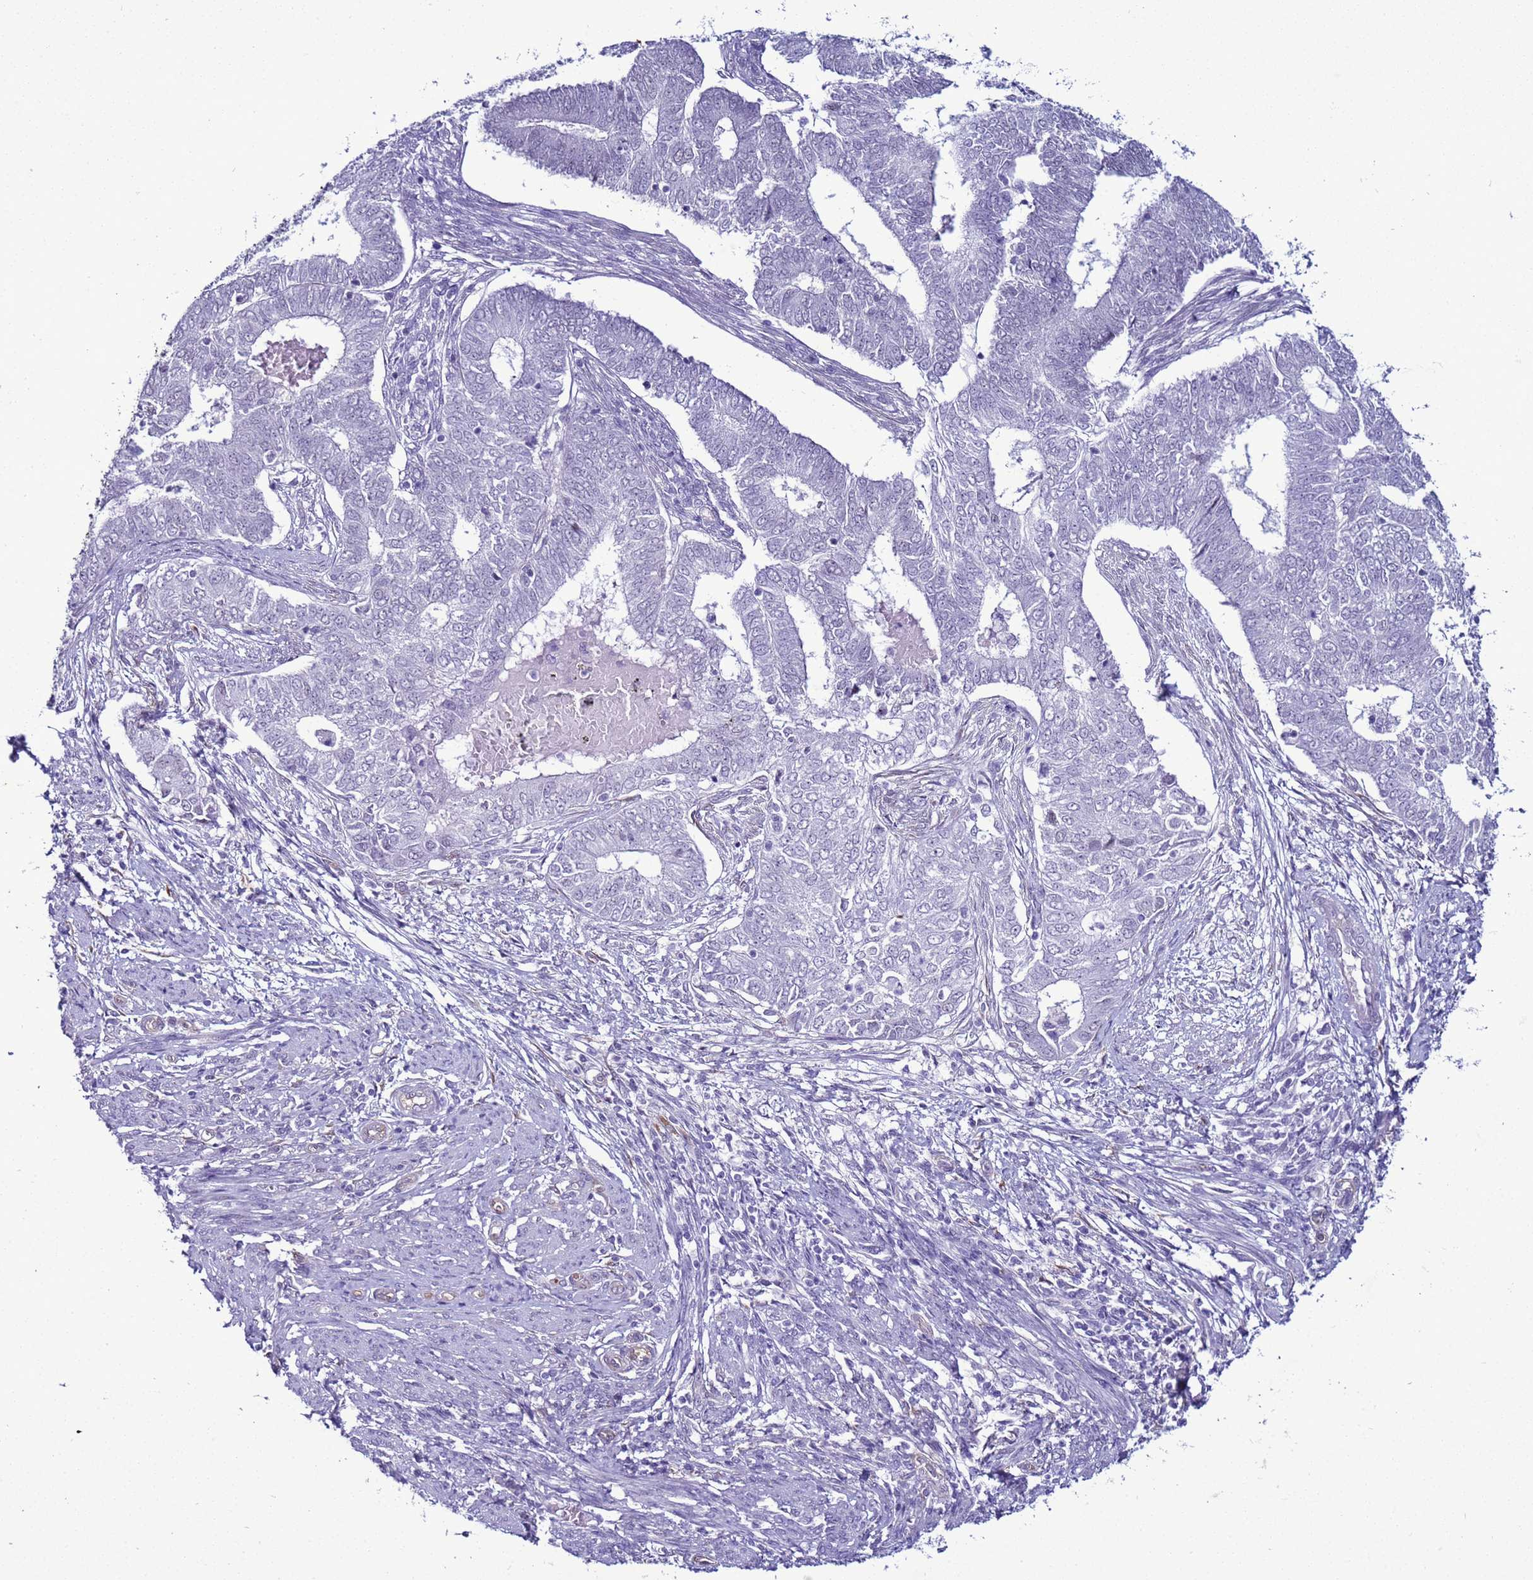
{"staining": {"intensity": "negative", "quantity": "none", "location": "none"}, "tissue": "endometrial cancer", "cell_type": "Tumor cells", "image_type": "cancer", "snomed": [{"axis": "morphology", "description": "Adenocarcinoma, NOS"}, {"axis": "topography", "description": "Endometrium"}], "caption": "A histopathology image of adenocarcinoma (endometrial) stained for a protein exhibits no brown staining in tumor cells. The staining is performed using DAB (3,3'-diaminobenzidine) brown chromogen with nuclei counter-stained in using hematoxylin.", "gene": "LRRC10B", "patient": {"sex": "female", "age": 62}}